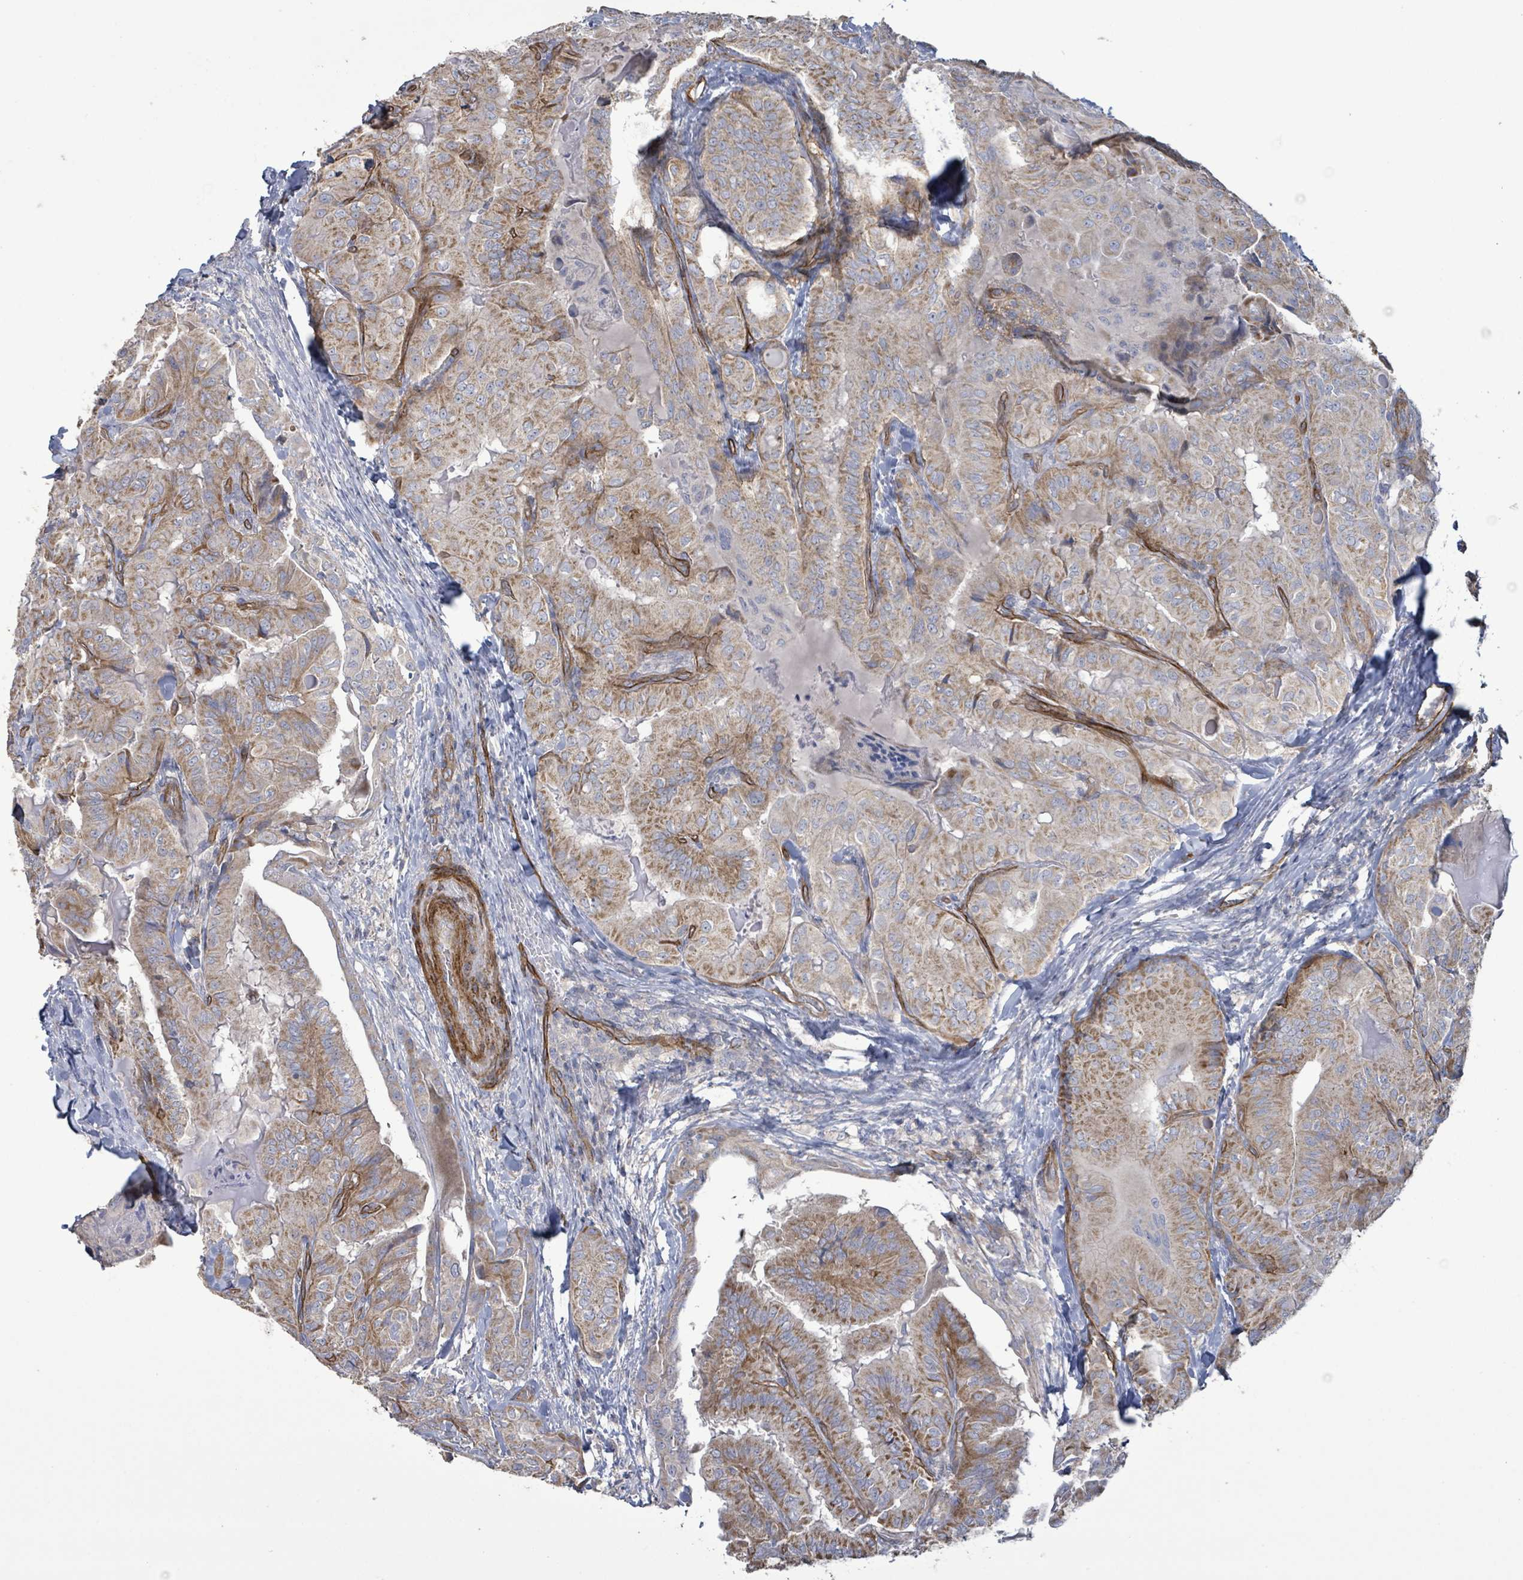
{"staining": {"intensity": "moderate", "quantity": ">75%", "location": "cytoplasmic/membranous"}, "tissue": "thyroid cancer", "cell_type": "Tumor cells", "image_type": "cancer", "snomed": [{"axis": "morphology", "description": "Papillary adenocarcinoma, NOS"}, {"axis": "topography", "description": "Thyroid gland"}], "caption": "This micrograph displays immunohistochemistry staining of human thyroid papillary adenocarcinoma, with medium moderate cytoplasmic/membranous staining in about >75% of tumor cells.", "gene": "KANK3", "patient": {"sex": "female", "age": 68}}